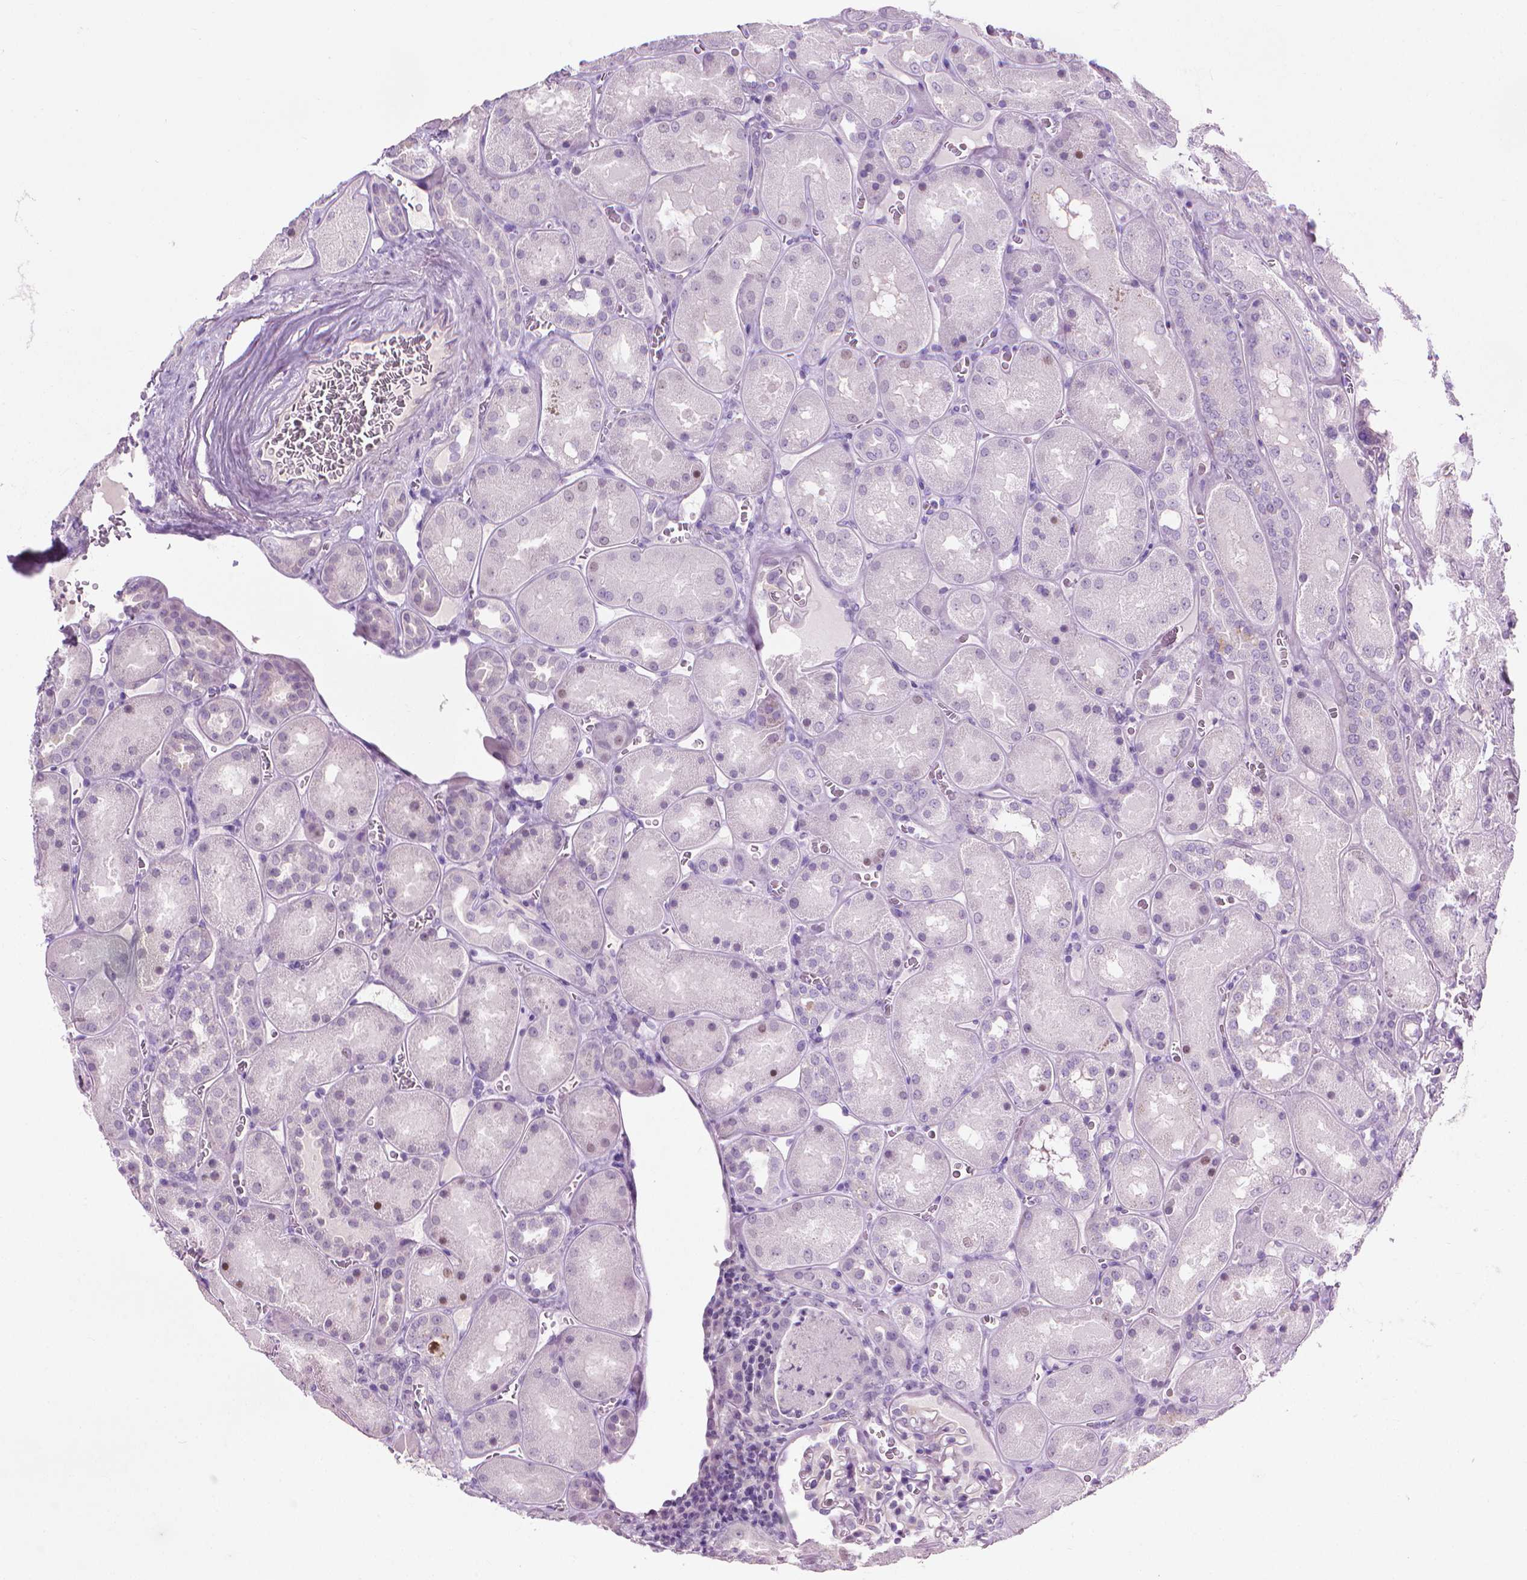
{"staining": {"intensity": "negative", "quantity": "none", "location": "none"}, "tissue": "kidney", "cell_type": "Cells in glomeruli", "image_type": "normal", "snomed": [{"axis": "morphology", "description": "Normal tissue, NOS"}, {"axis": "topography", "description": "Kidney"}], "caption": "Photomicrograph shows no significant protein positivity in cells in glomeruli of unremarkable kidney.", "gene": "KRT73", "patient": {"sex": "male", "age": 73}}